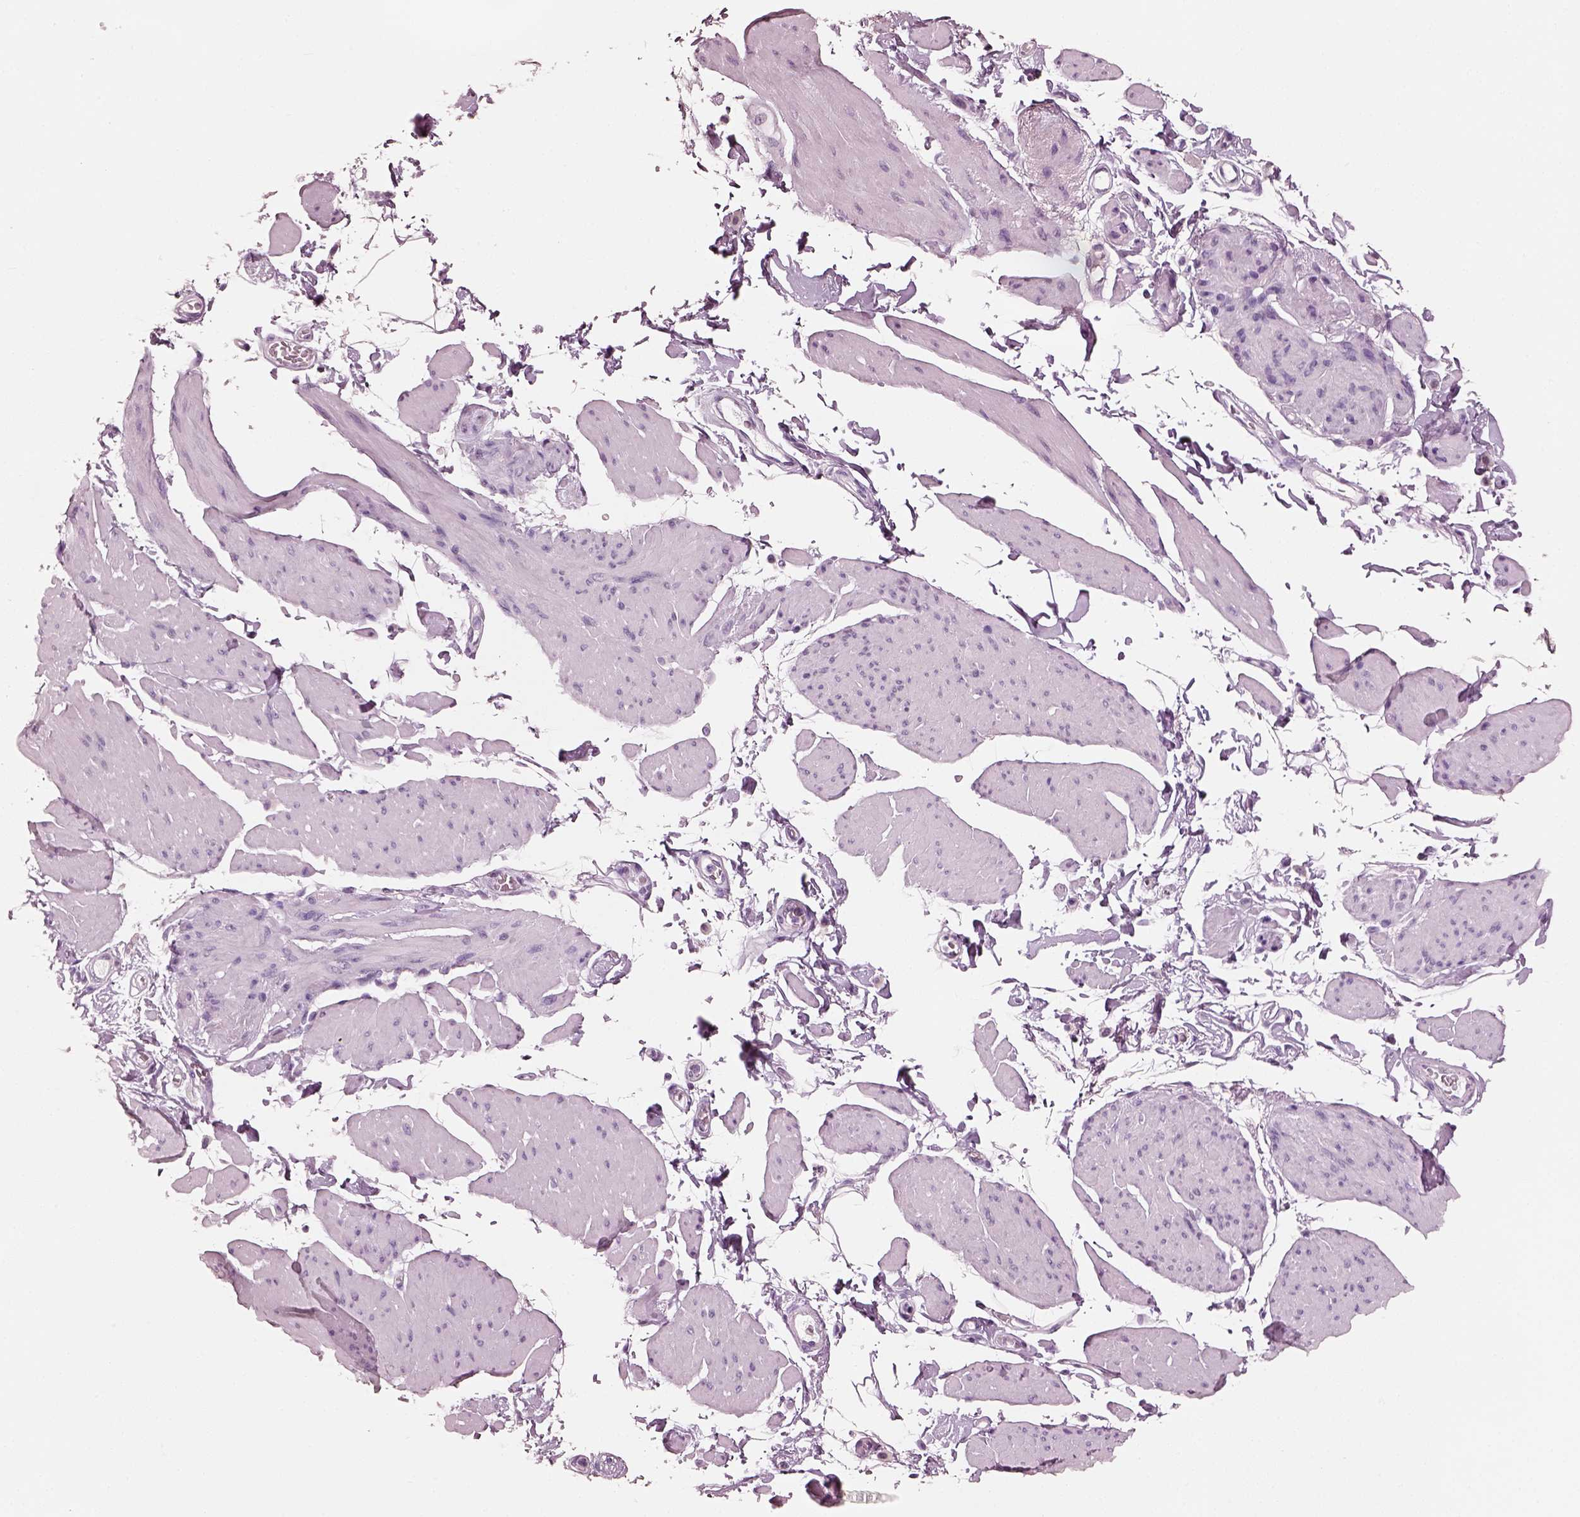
{"staining": {"intensity": "negative", "quantity": "none", "location": "none"}, "tissue": "smooth muscle", "cell_type": "Smooth muscle cells", "image_type": "normal", "snomed": [{"axis": "morphology", "description": "Normal tissue, NOS"}, {"axis": "topography", "description": "Adipose tissue"}, {"axis": "topography", "description": "Smooth muscle"}, {"axis": "topography", "description": "Peripheral nerve tissue"}], "caption": "Smooth muscle cells are negative for brown protein staining in unremarkable smooth muscle. (Brightfield microscopy of DAB (3,3'-diaminobenzidine) immunohistochemistry at high magnification).", "gene": "ELSPBP1", "patient": {"sex": "male", "age": 83}}